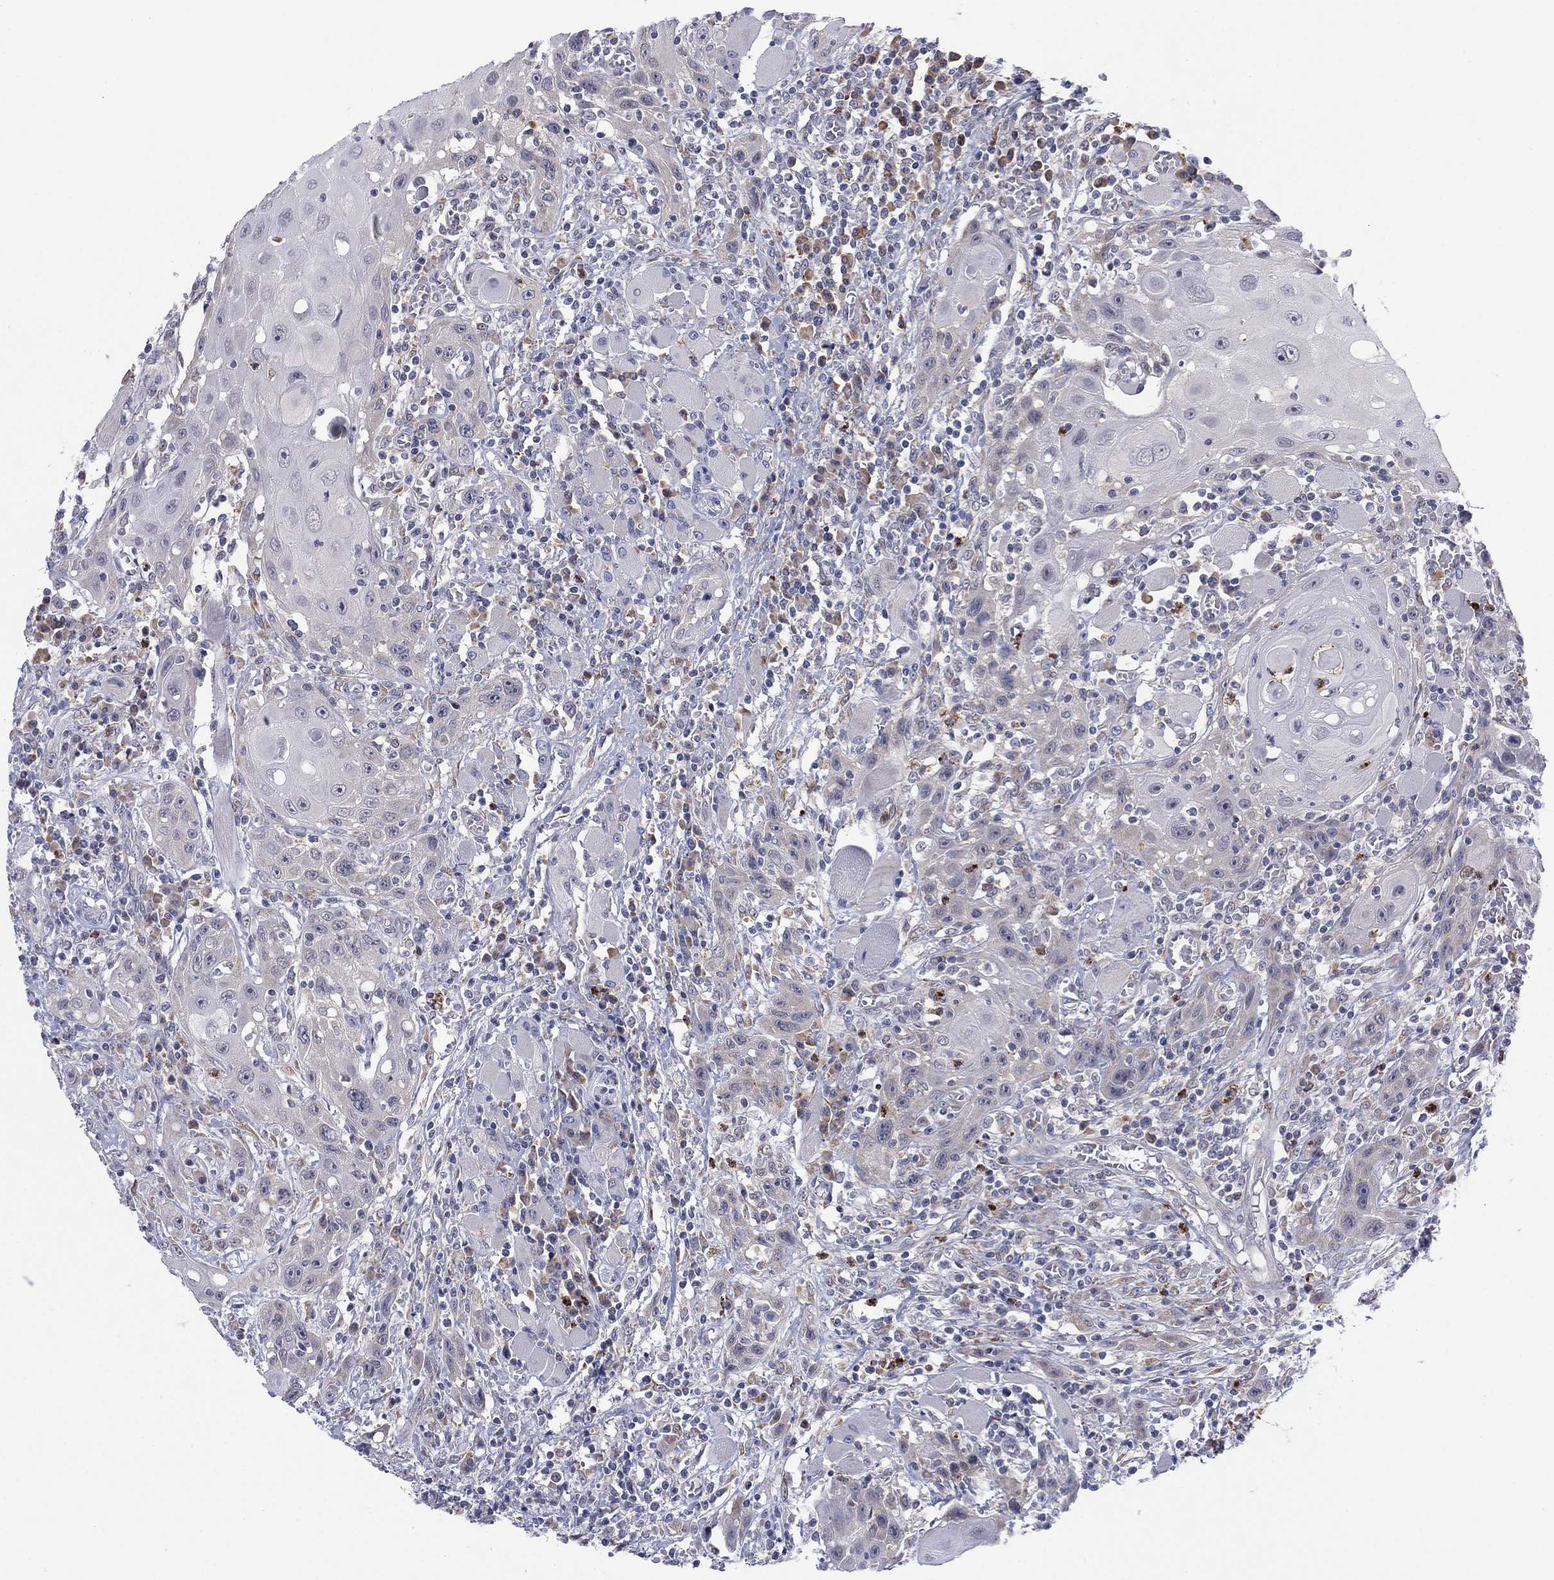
{"staining": {"intensity": "negative", "quantity": "none", "location": "none"}, "tissue": "head and neck cancer", "cell_type": "Tumor cells", "image_type": "cancer", "snomed": [{"axis": "morphology", "description": "Normal tissue, NOS"}, {"axis": "morphology", "description": "Squamous cell carcinoma, NOS"}, {"axis": "topography", "description": "Oral tissue"}, {"axis": "topography", "description": "Head-Neck"}], "caption": "Immunohistochemical staining of human squamous cell carcinoma (head and neck) exhibits no significant expression in tumor cells.", "gene": "MTRFR", "patient": {"sex": "male", "age": 71}}